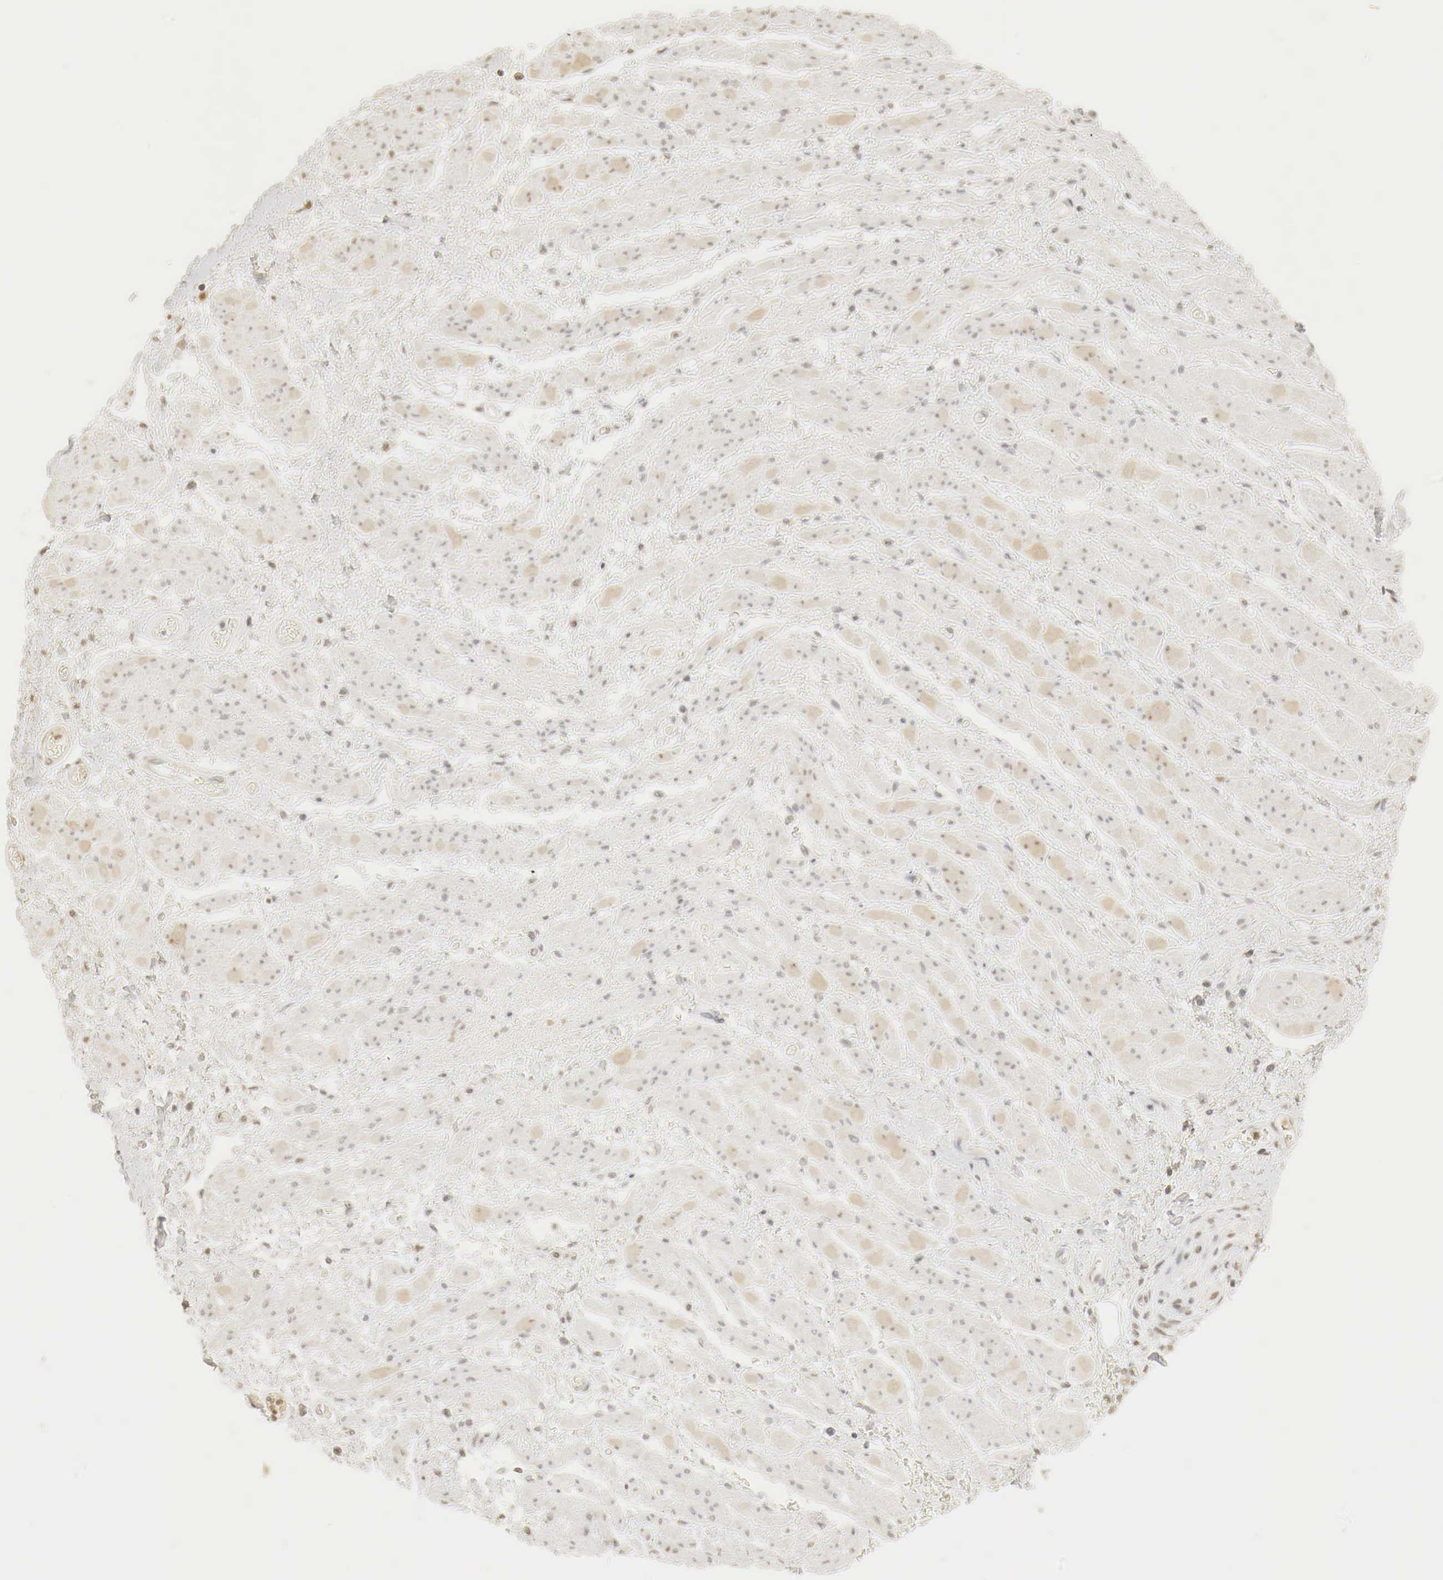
{"staining": {"intensity": "negative", "quantity": "none", "location": "none"}, "tissue": "stomach cancer", "cell_type": "Tumor cells", "image_type": "cancer", "snomed": [{"axis": "morphology", "description": "Adenocarcinoma, NOS"}, {"axis": "topography", "description": "Pancreas"}, {"axis": "topography", "description": "Stomach, upper"}], "caption": "A micrograph of adenocarcinoma (stomach) stained for a protein reveals no brown staining in tumor cells.", "gene": "ERBB4", "patient": {"sex": "male", "age": 77}}